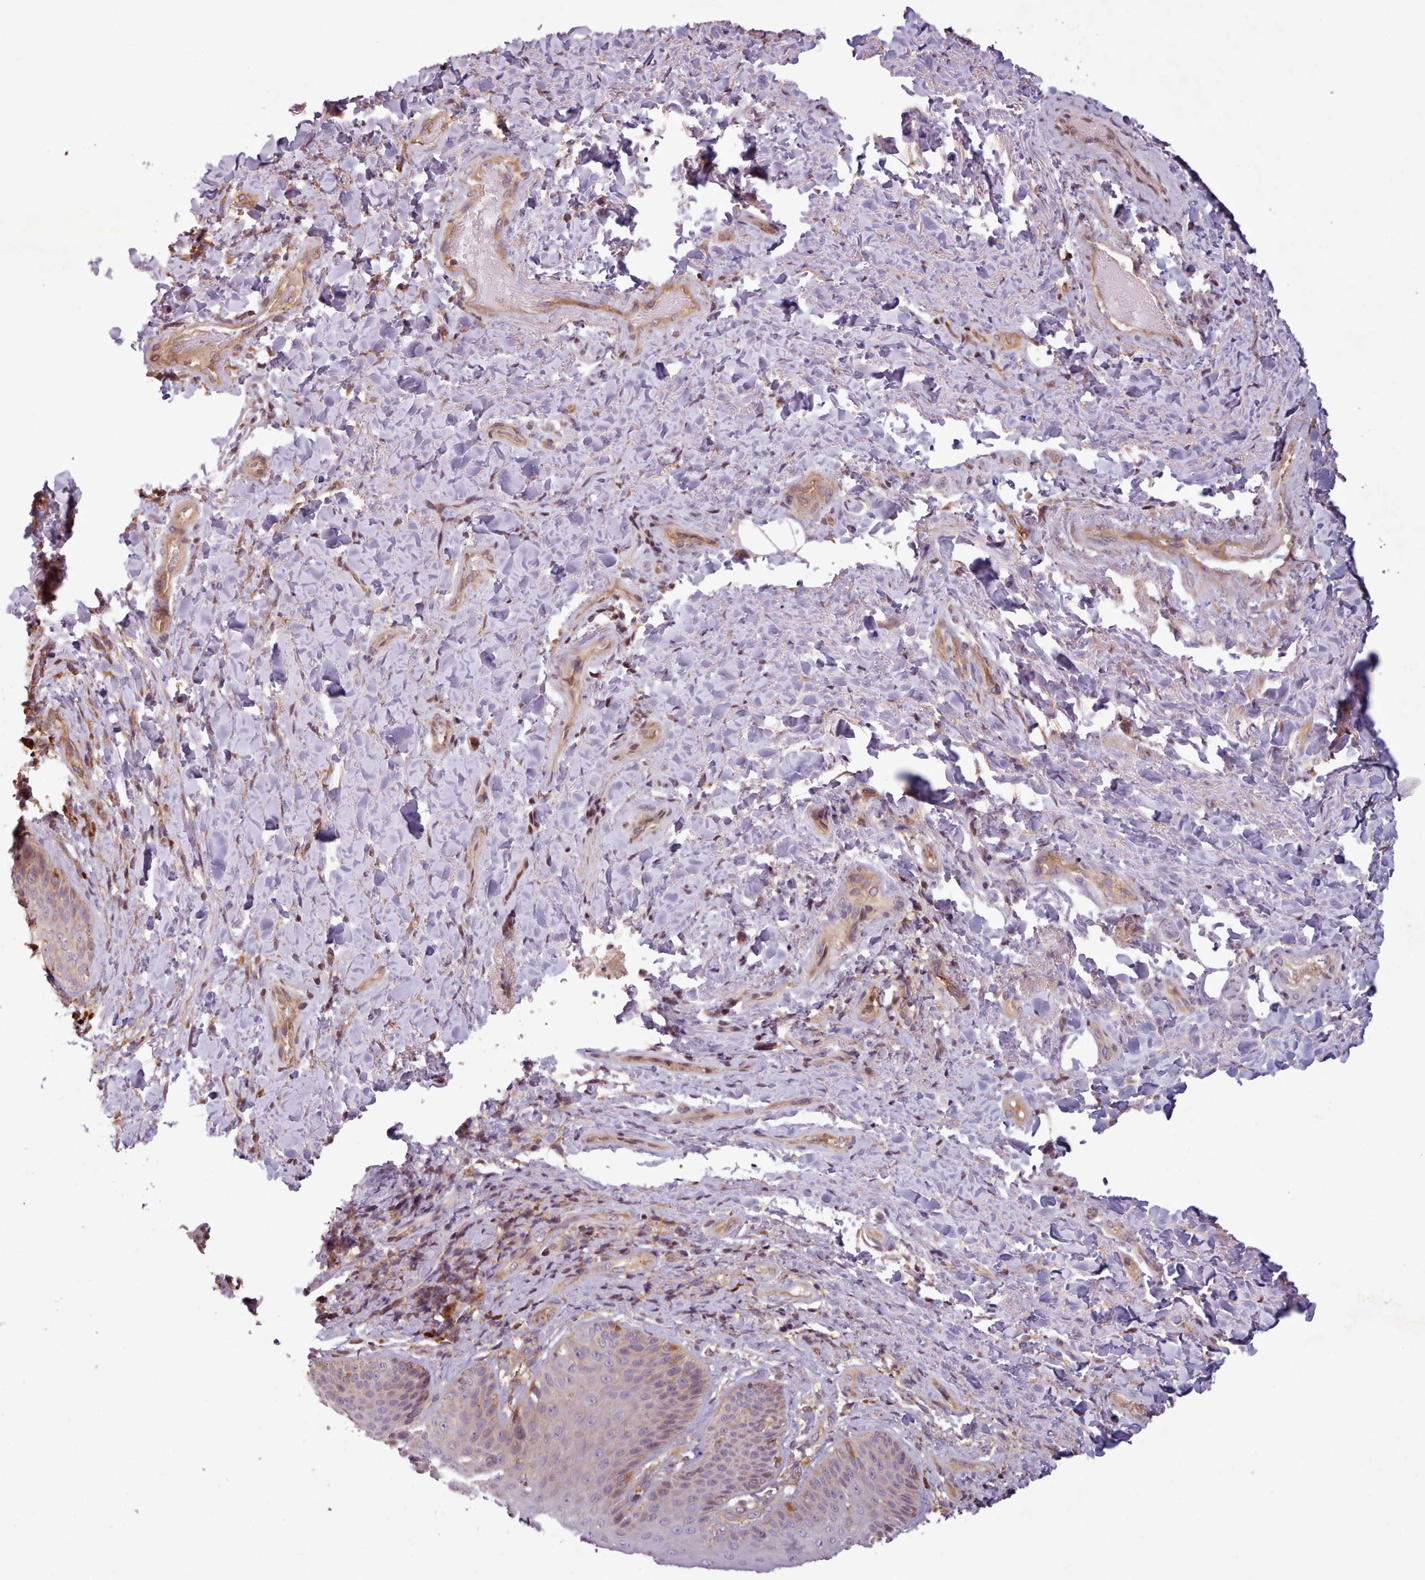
{"staining": {"intensity": "moderate", "quantity": "<25%", "location": "cytoplasmic/membranous"}, "tissue": "skin", "cell_type": "Epidermal cells", "image_type": "normal", "snomed": [{"axis": "morphology", "description": "Normal tissue, NOS"}, {"axis": "topography", "description": "Anal"}], "caption": "Approximately <25% of epidermal cells in unremarkable human skin demonstrate moderate cytoplasmic/membranous protein positivity as visualized by brown immunohistochemical staining.", "gene": "WASHC2A", "patient": {"sex": "female", "age": 89}}